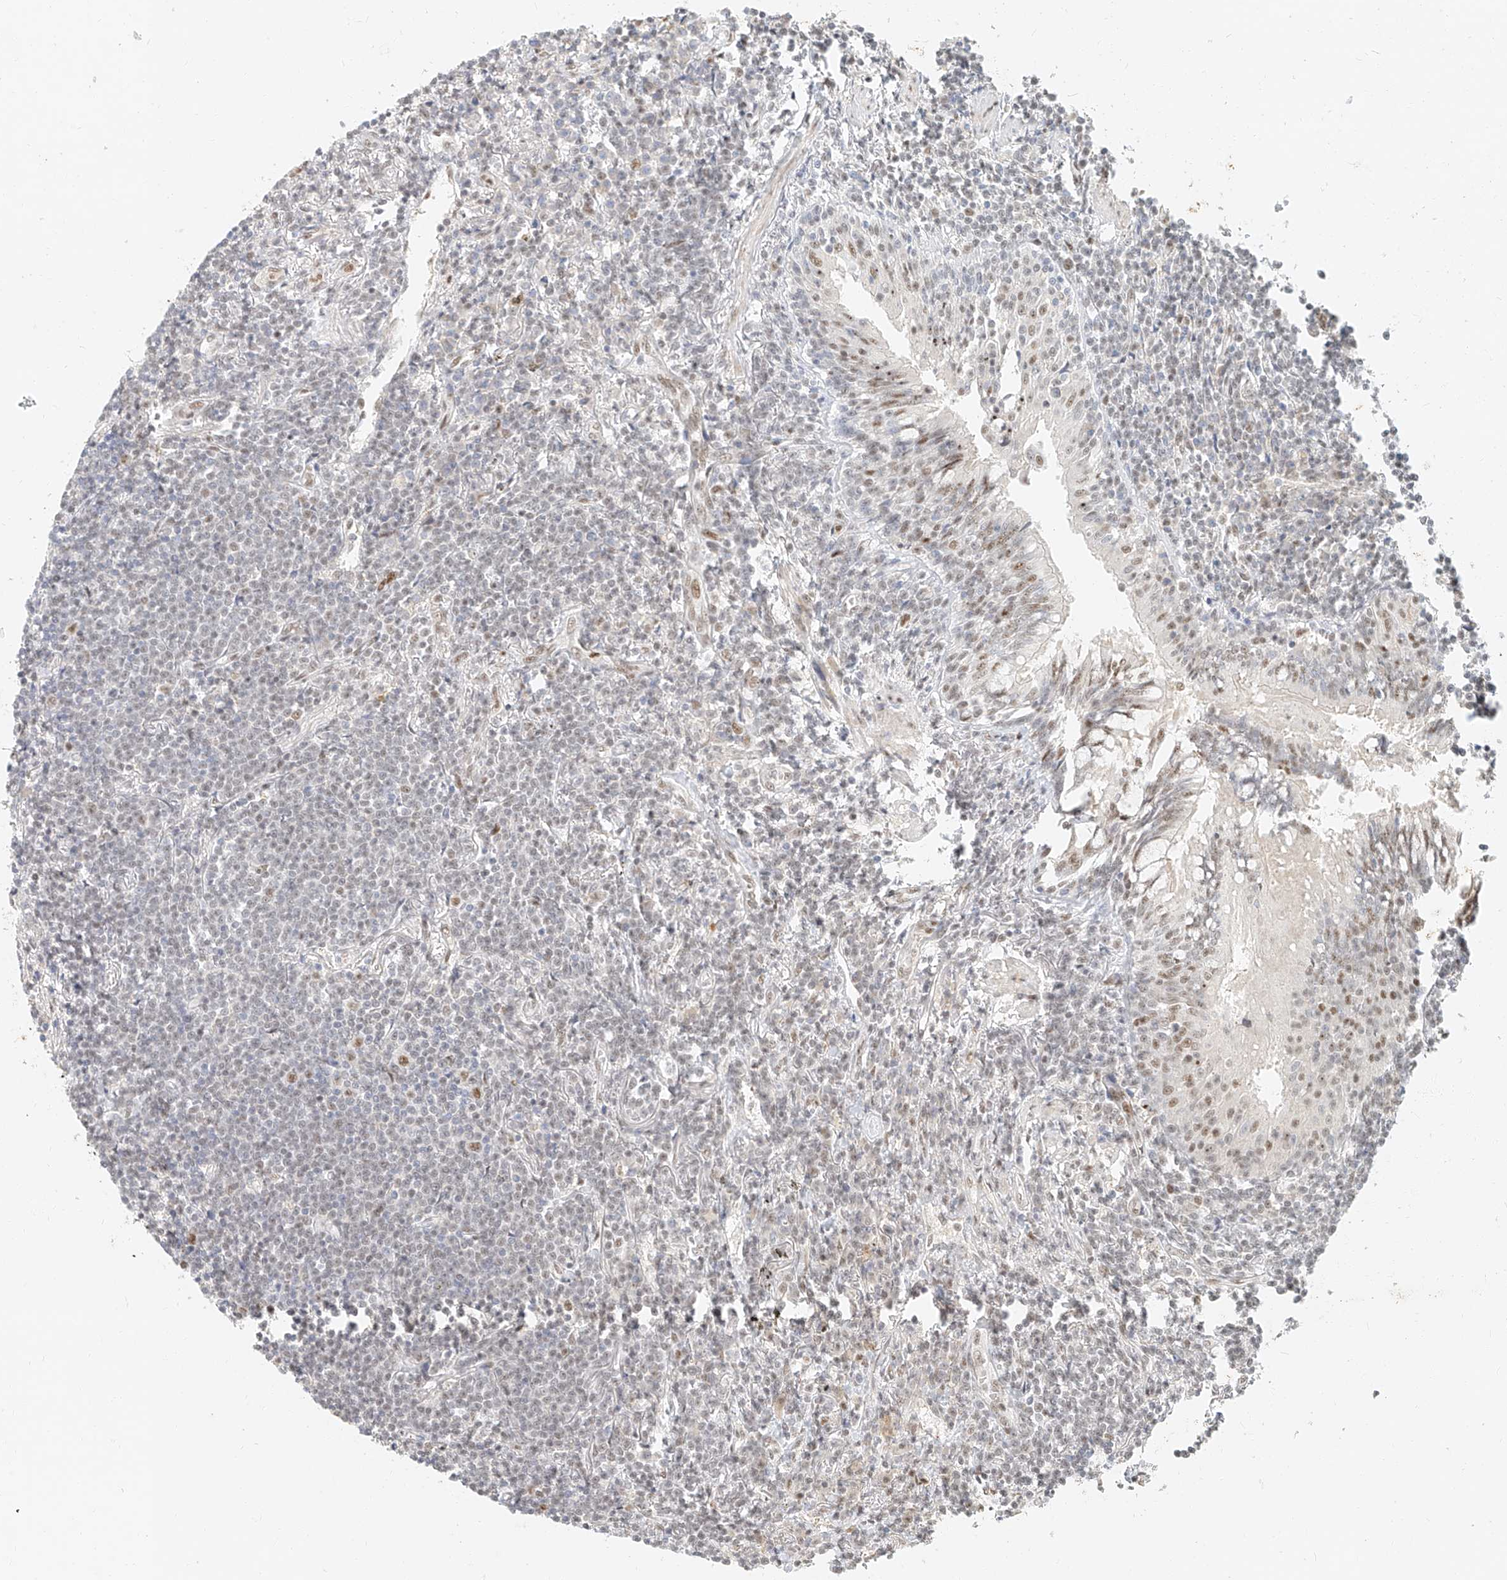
{"staining": {"intensity": "moderate", "quantity": "<25%", "location": "nuclear"}, "tissue": "lymphoma", "cell_type": "Tumor cells", "image_type": "cancer", "snomed": [{"axis": "morphology", "description": "Malignant lymphoma, non-Hodgkin's type, Low grade"}, {"axis": "topography", "description": "Lung"}], "caption": "Lymphoma stained for a protein exhibits moderate nuclear positivity in tumor cells. The protein of interest is stained brown, and the nuclei are stained in blue (DAB IHC with brightfield microscopy, high magnification).", "gene": "CXorf58", "patient": {"sex": "female", "age": 71}}